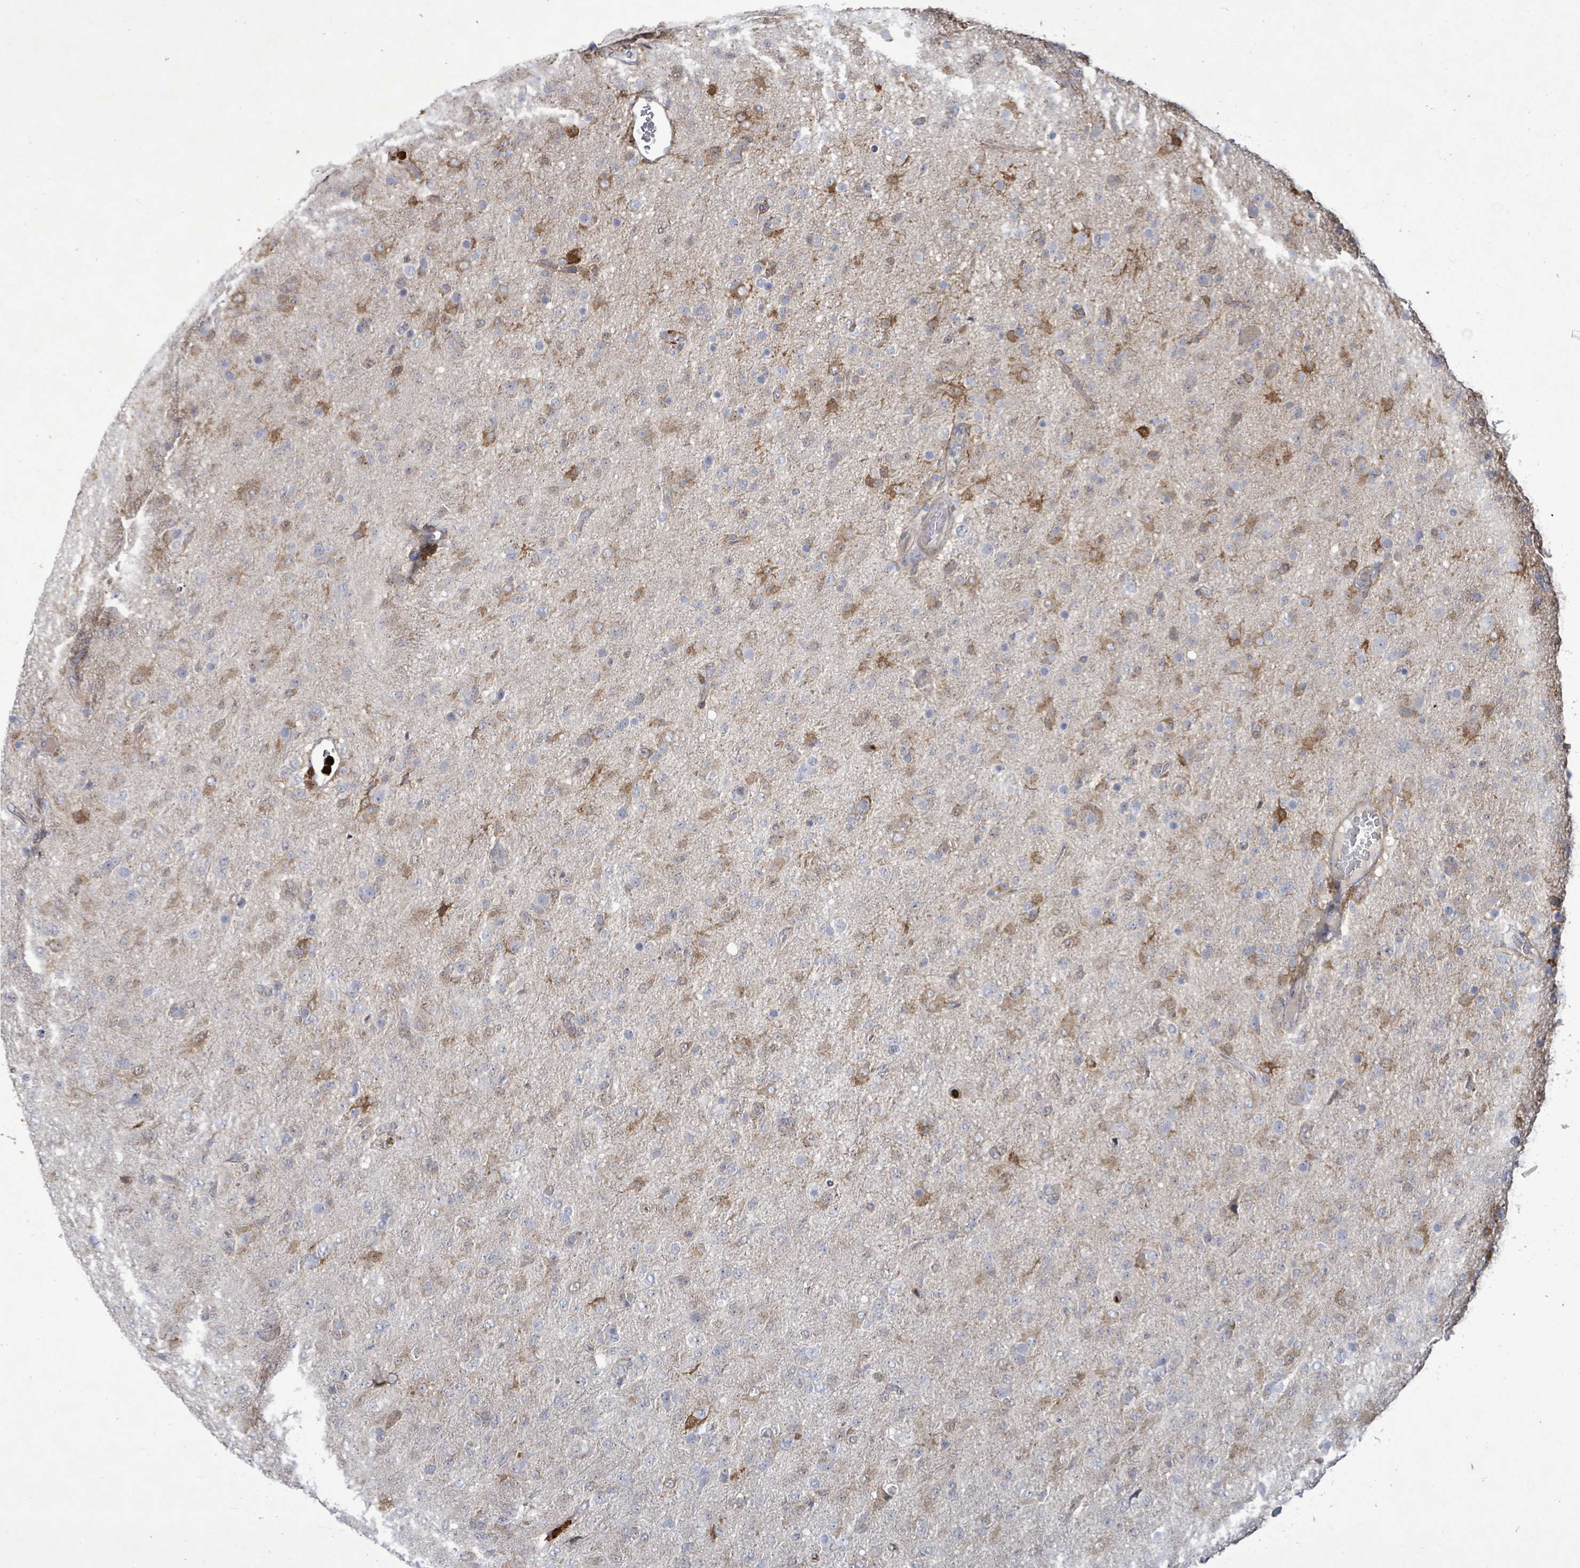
{"staining": {"intensity": "negative", "quantity": "none", "location": "none"}, "tissue": "glioma", "cell_type": "Tumor cells", "image_type": "cancer", "snomed": [{"axis": "morphology", "description": "Glioma, malignant, Low grade"}, {"axis": "topography", "description": "Brain"}], "caption": "High magnification brightfield microscopy of malignant glioma (low-grade) stained with DAB (3,3'-diaminobenzidine) (brown) and counterstained with hematoxylin (blue): tumor cells show no significant positivity.", "gene": "FAM210A", "patient": {"sex": "male", "age": 65}}